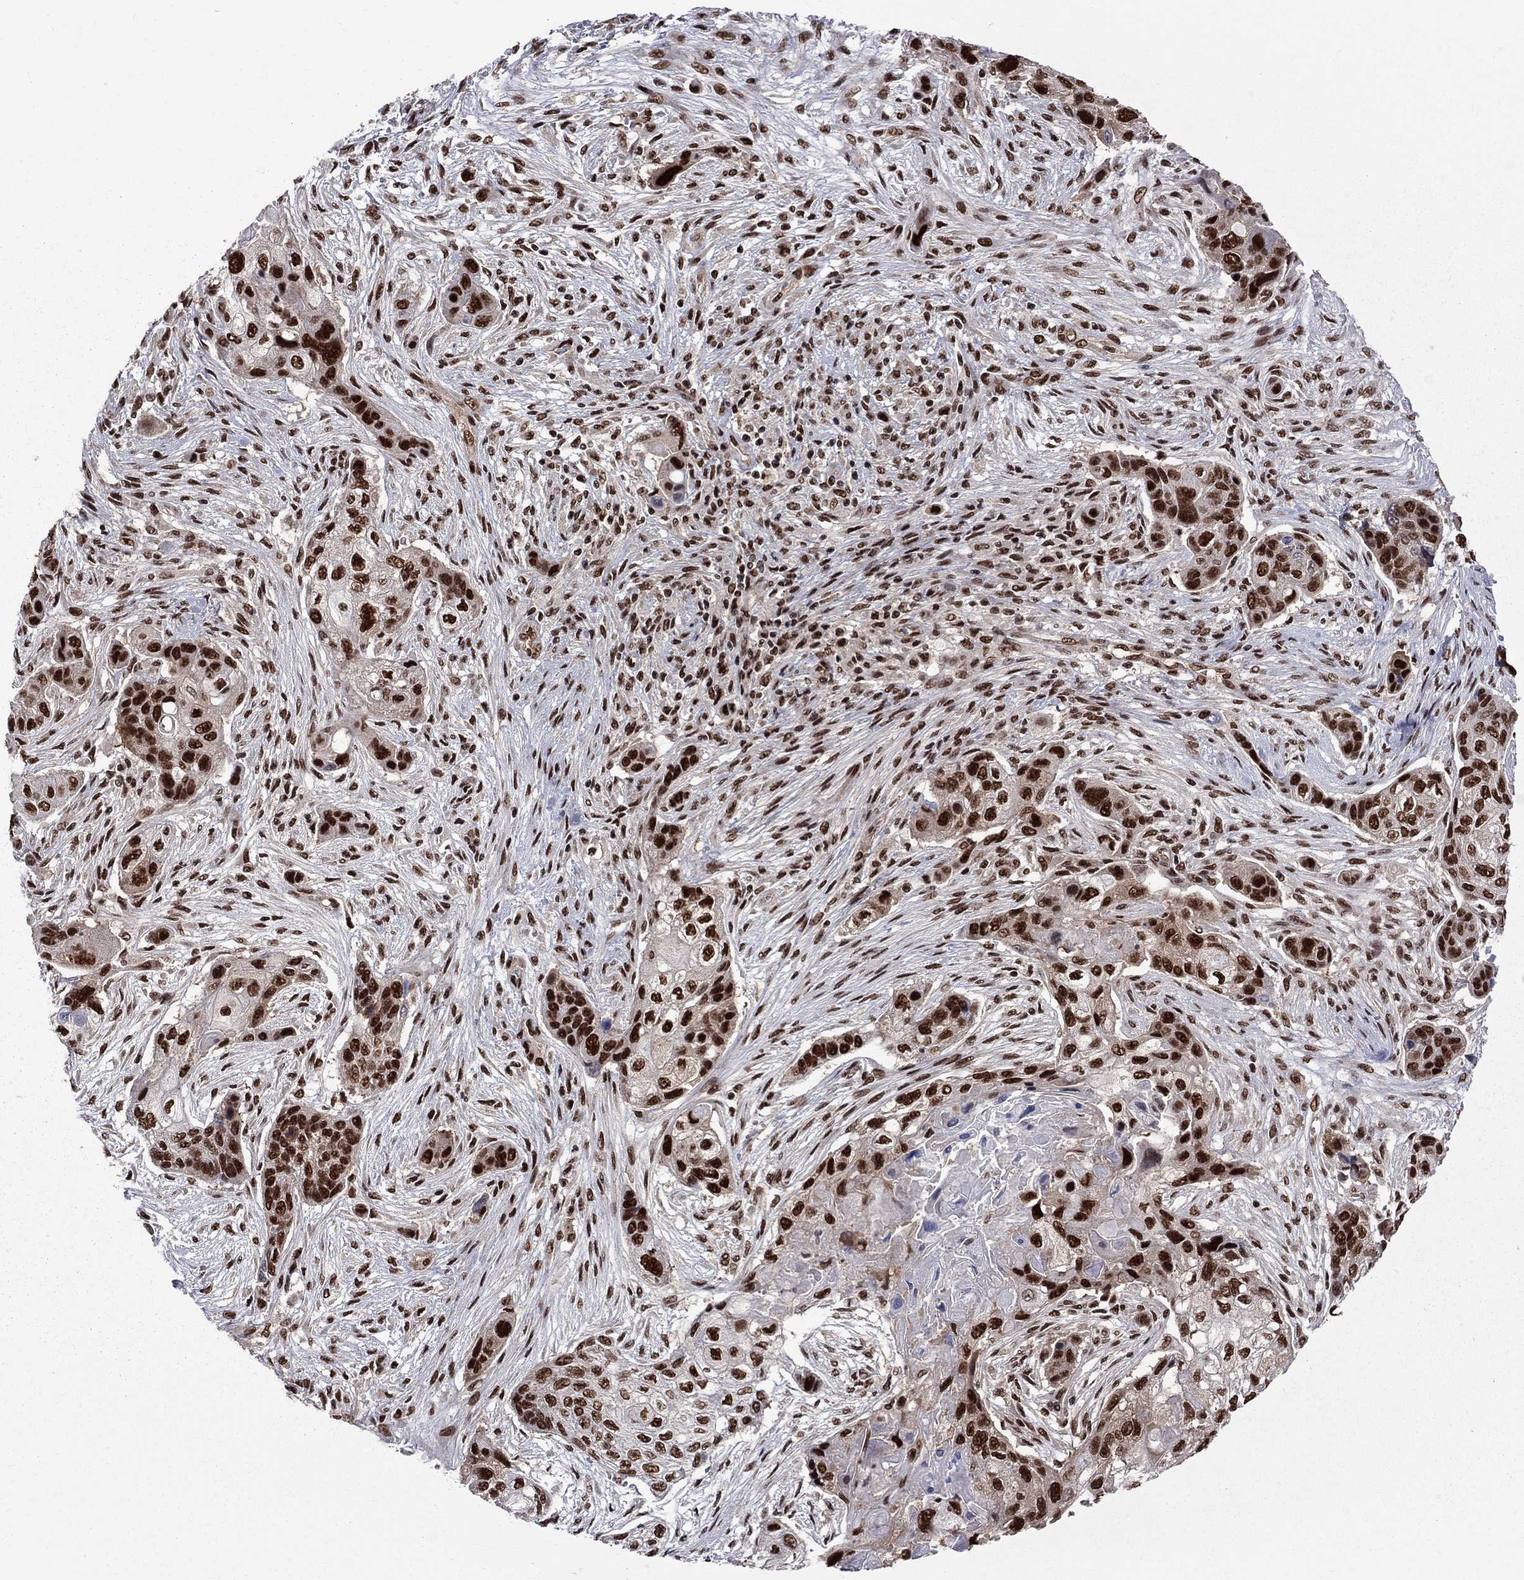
{"staining": {"intensity": "strong", "quantity": ">75%", "location": "nuclear"}, "tissue": "lung cancer", "cell_type": "Tumor cells", "image_type": "cancer", "snomed": [{"axis": "morphology", "description": "Squamous cell carcinoma, NOS"}, {"axis": "topography", "description": "Lung"}], "caption": "Lung squamous cell carcinoma tissue displays strong nuclear expression in approximately >75% of tumor cells, visualized by immunohistochemistry.", "gene": "MED25", "patient": {"sex": "male", "age": 69}}